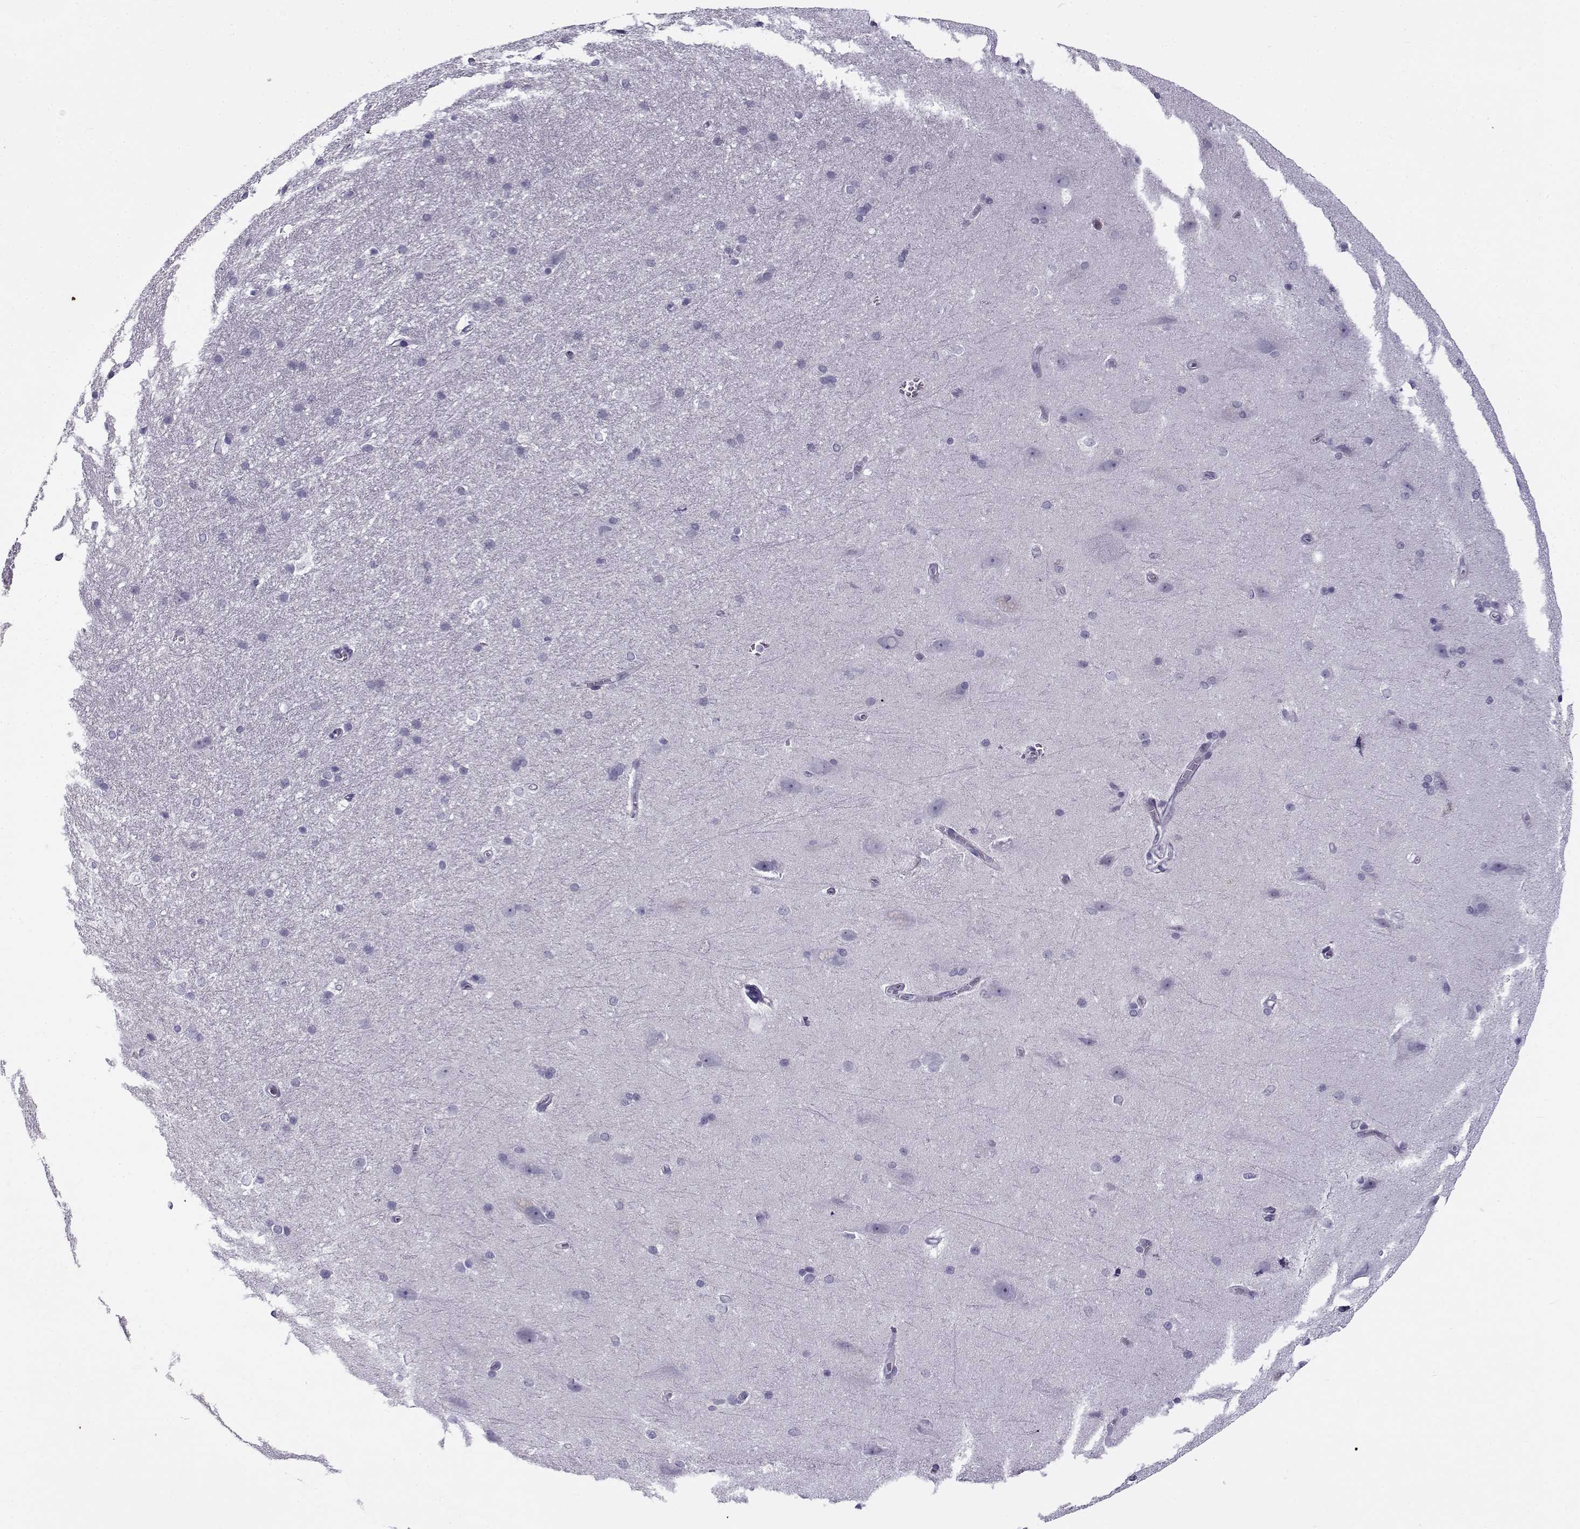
{"staining": {"intensity": "negative", "quantity": "none", "location": "none"}, "tissue": "hippocampus", "cell_type": "Glial cells", "image_type": "normal", "snomed": [{"axis": "morphology", "description": "Normal tissue, NOS"}, {"axis": "topography", "description": "Cerebral cortex"}, {"axis": "topography", "description": "Hippocampus"}], "caption": "There is no significant staining in glial cells of hippocampus. (DAB IHC visualized using brightfield microscopy, high magnification).", "gene": "GTSF1L", "patient": {"sex": "female", "age": 19}}